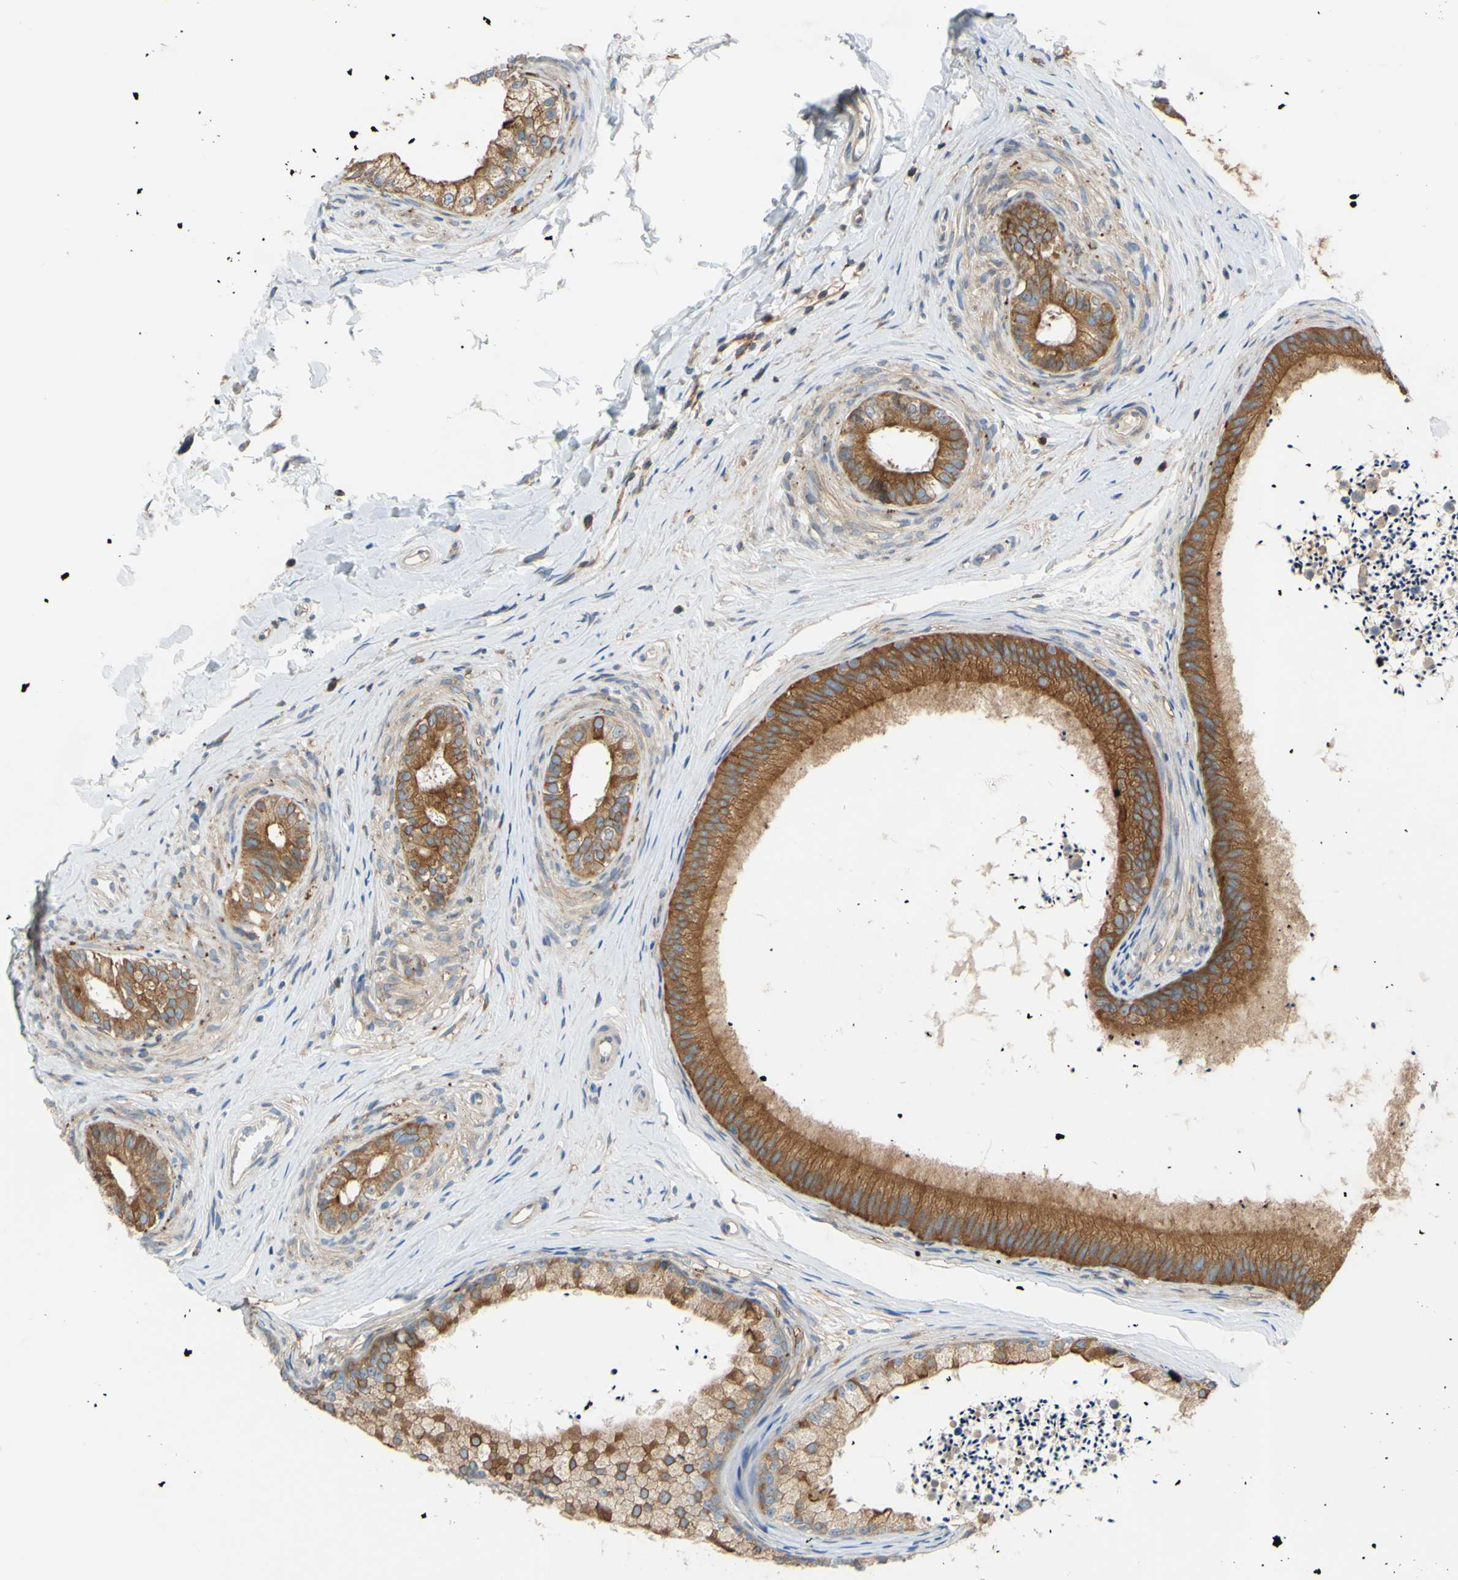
{"staining": {"intensity": "moderate", "quantity": ">75%", "location": "cytoplasmic/membranous"}, "tissue": "epididymis", "cell_type": "Glandular cells", "image_type": "normal", "snomed": [{"axis": "morphology", "description": "Normal tissue, NOS"}, {"axis": "topography", "description": "Epididymis"}], "caption": "Immunohistochemical staining of normal human epididymis shows >75% levels of moderate cytoplasmic/membranous protein staining in about >75% of glandular cells.", "gene": "POR", "patient": {"sex": "male", "age": 56}}